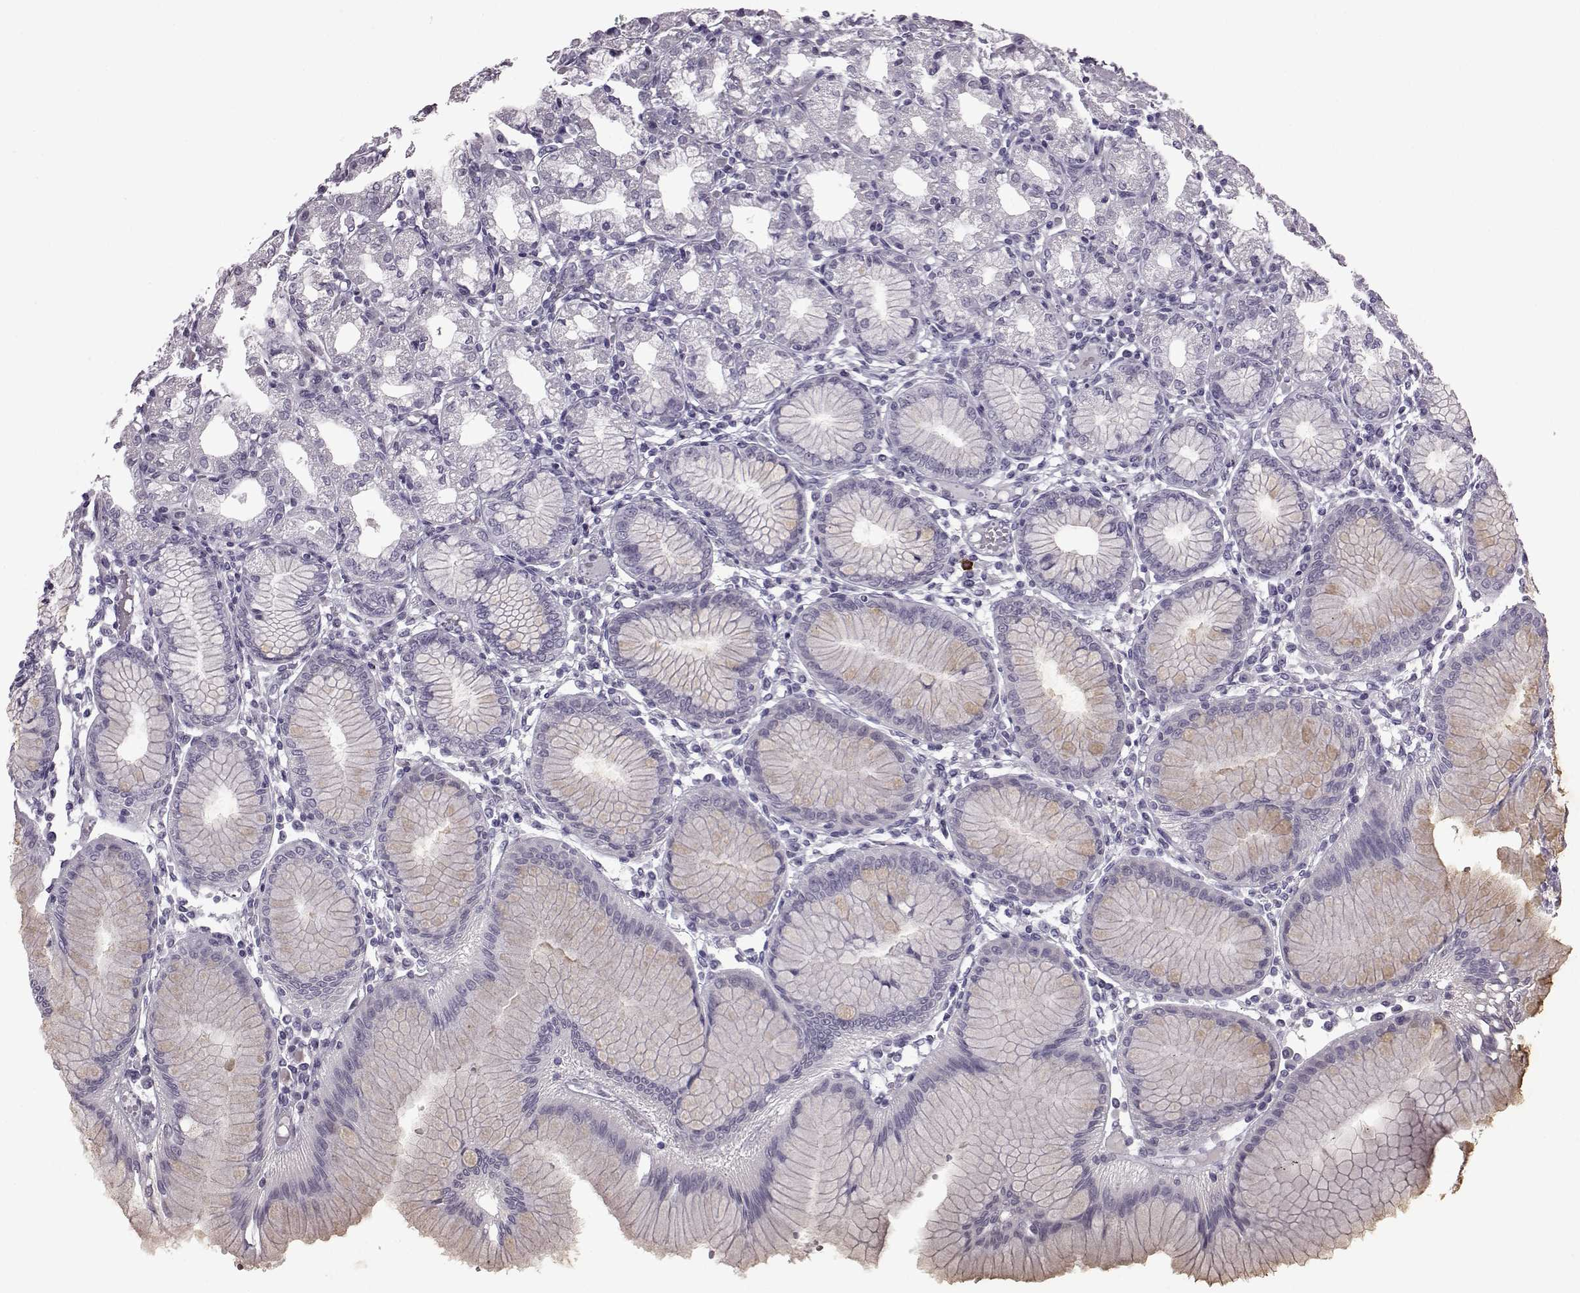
{"staining": {"intensity": "negative", "quantity": "none", "location": "none"}, "tissue": "stomach", "cell_type": "Glandular cells", "image_type": "normal", "snomed": [{"axis": "morphology", "description": "Normal tissue, NOS"}, {"axis": "topography", "description": "Skeletal muscle"}, {"axis": "topography", "description": "Stomach"}], "caption": "A micrograph of stomach stained for a protein shows no brown staining in glandular cells. (IHC, brightfield microscopy, high magnification).", "gene": "SLC28A2", "patient": {"sex": "female", "age": 57}}